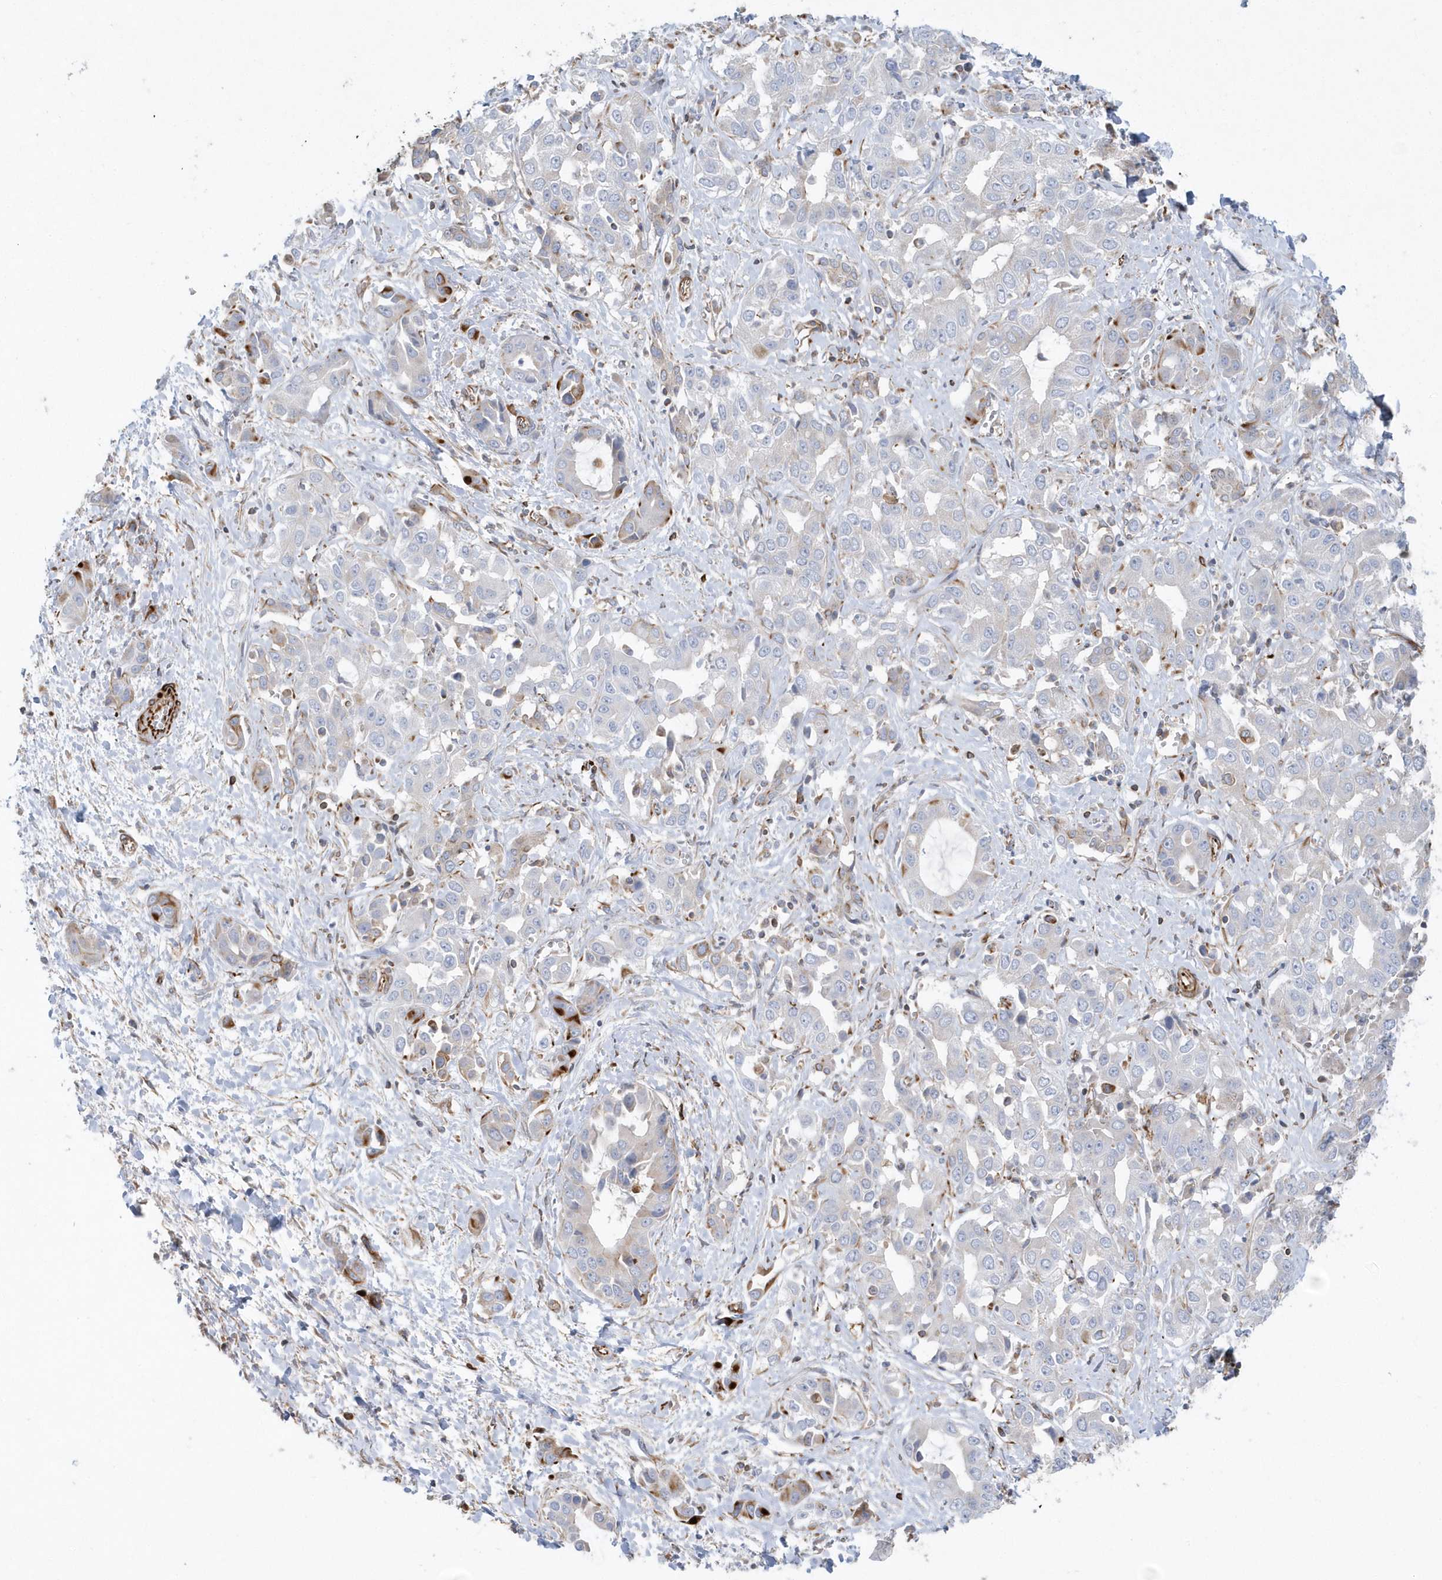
{"staining": {"intensity": "moderate", "quantity": "<25%", "location": "cytoplasmic/membranous"}, "tissue": "liver cancer", "cell_type": "Tumor cells", "image_type": "cancer", "snomed": [{"axis": "morphology", "description": "Cholangiocarcinoma"}, {"axis": "topography", "description": "Liver"}], "caption": "This is an image of IHC staining of liver cholangiocarcinoma, which shows moderate positivity in the cytoplasmic/membranous of tumor cells.", "gene": "RAB17", "patient": {"sex": "female", "age": 52}}